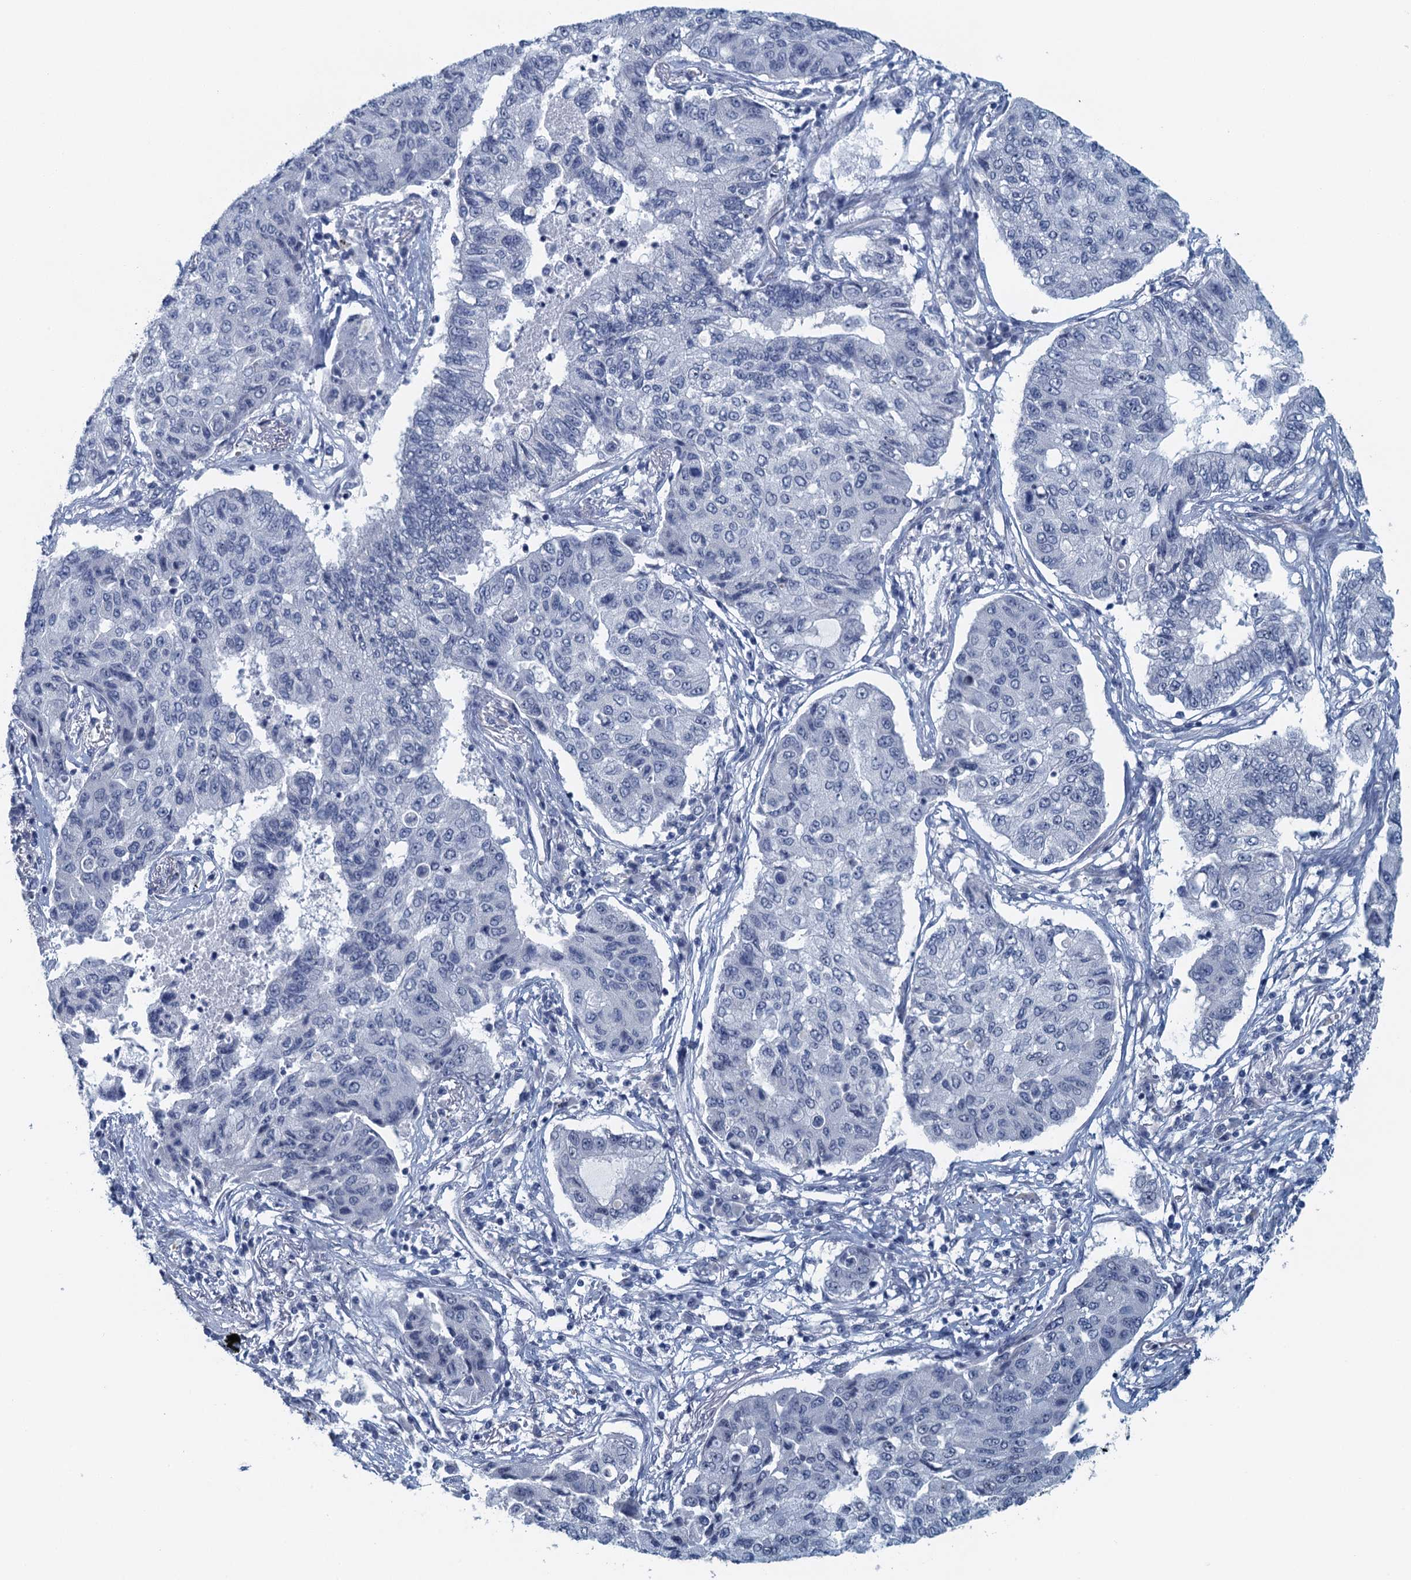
{"staining": {"intensity": "negative", "quantity": "none", "location": "none"}, "tissue": "lung cancer", "cell_type": "Tumor cells", "image_type": "cancer", "snomed": [{"axis": "morphology", "description": "Squamous cell carcinoma, NOS"}, {"axis": "topography", "description": "Lung"}], "caption": "Photomicrograph shows no significant protein staining in tumor cells of lung cancer (squamous cell carcinoma).", "gene": "TTLL9", "patient": {"sex": "male", "age": 74}}